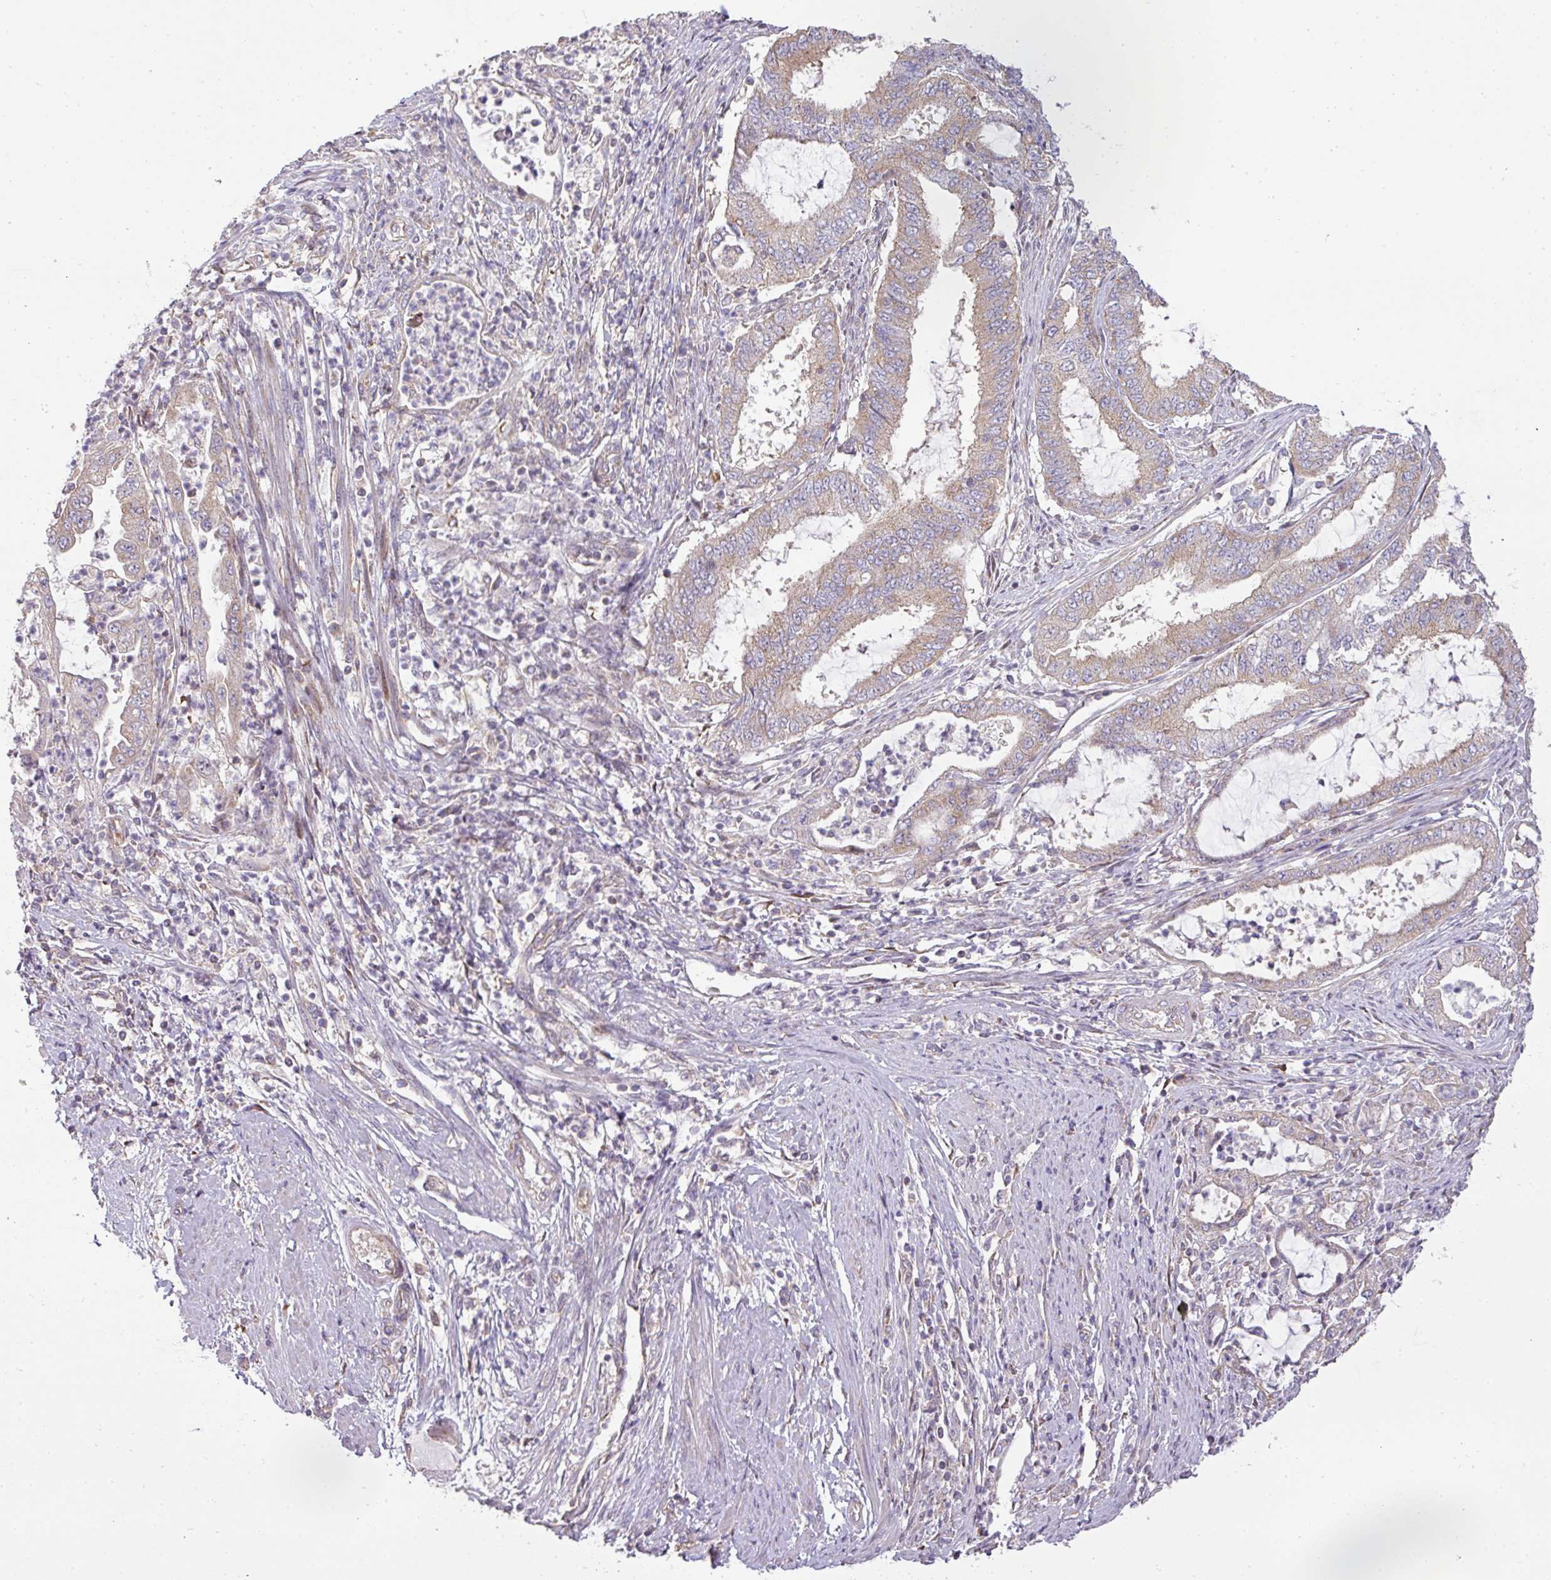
{"staining": {"intensity": "moderate", "quantity": ">75%", "location": "cytoplasmic/membranous"}, "tissue": "endometrial cancer", "cell_type": "Tumor cells", "image_type": "cancer", "snomed": [{"axis": "morphology", "description": "Adenocarcinoma, NOS"}, {"axis": "topography", "description": "Endometrium"}], "caption": "Immunohistochemical staining of human endometrial cancer displays moderate cytoplasmic/membranous protein staining in about >75% of tumor cells. (brown staining indicates protein expression, while blue staining denotes nuclei).", "gene": "ZNF211", "patient": {"sex": "female", "age": 51}}